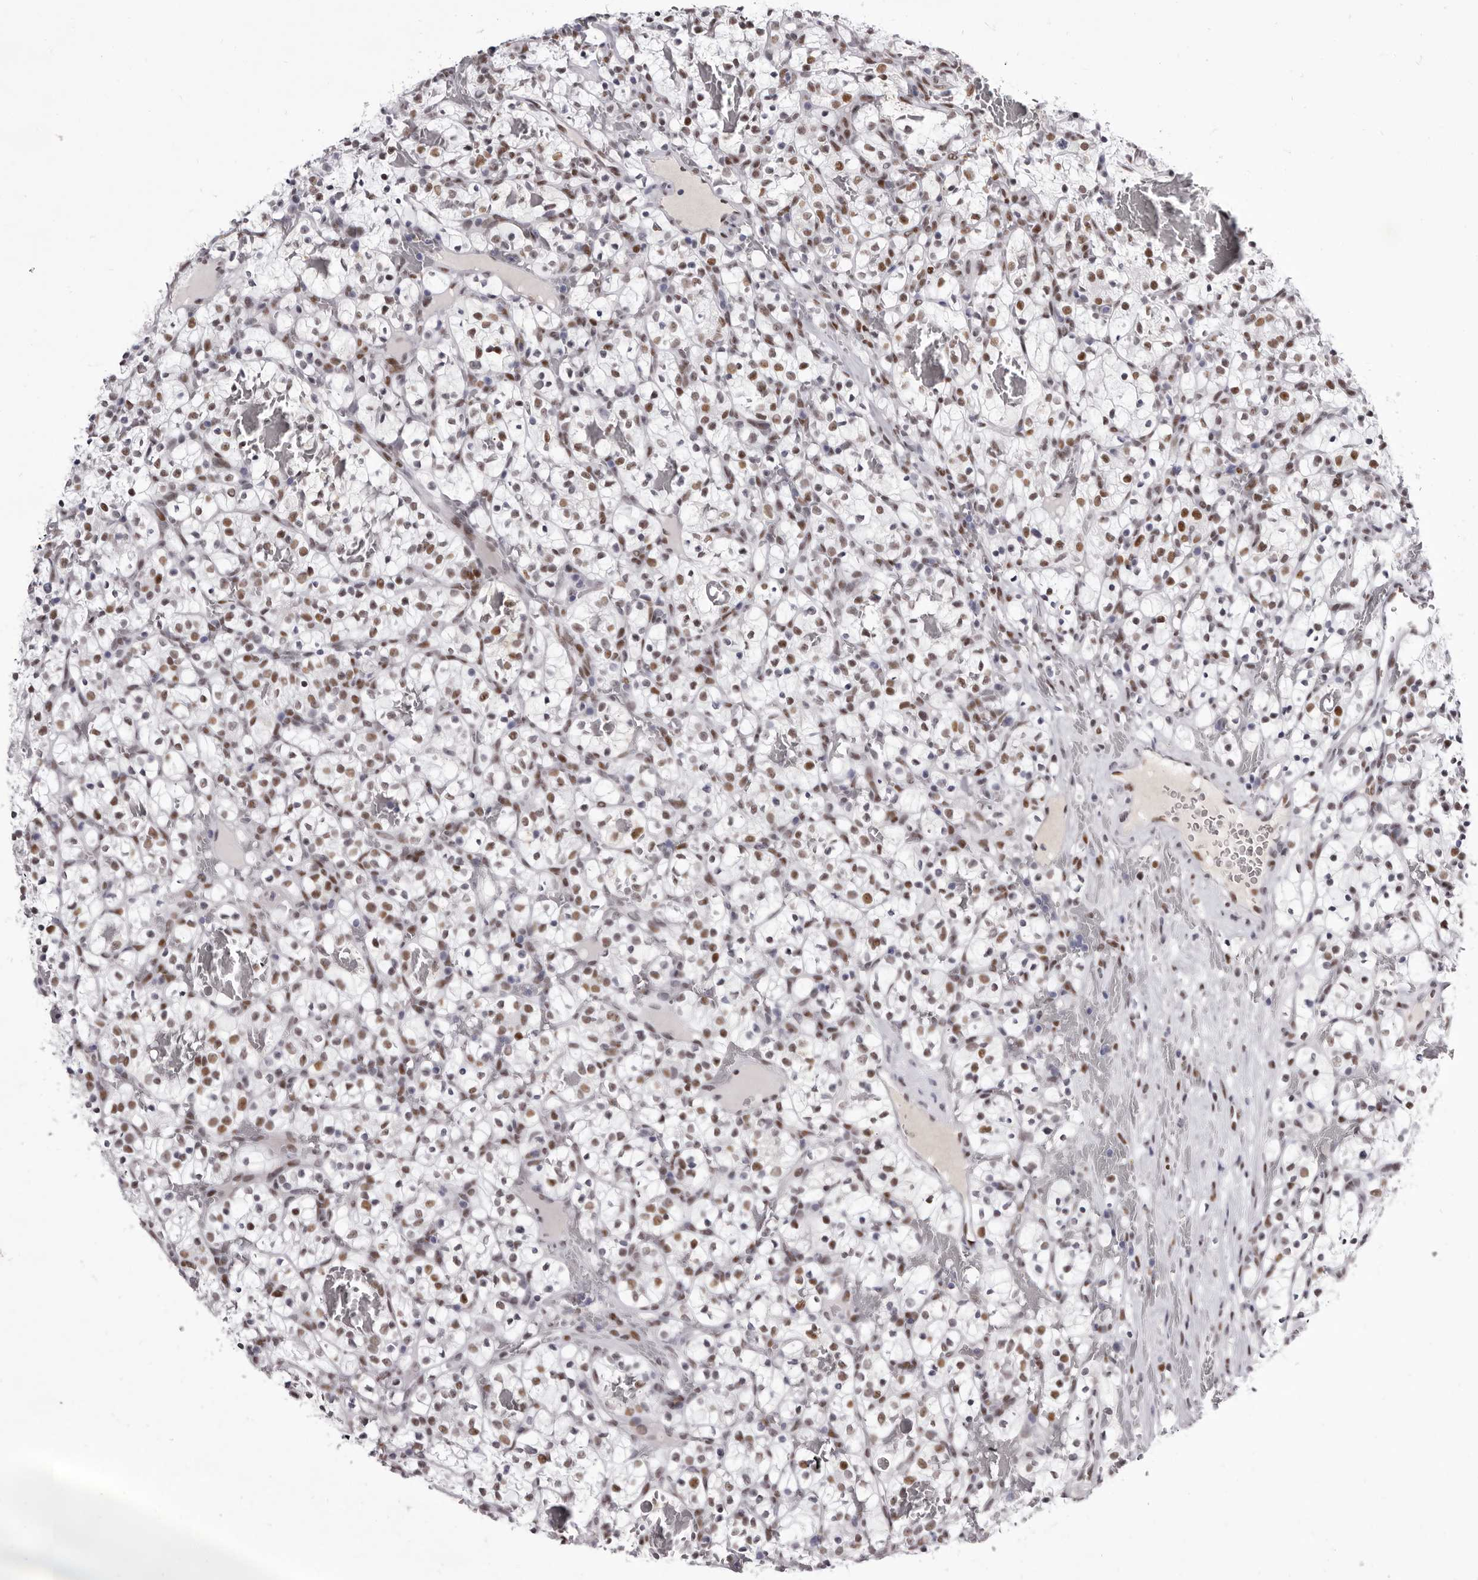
{"staining": {"intensity": "moderate", "quantity": ">75%", "location": "nuclear"}, "tissue": "renal cancer", "cell_type": "Tumor cells", "image_type": "cancer", "snomed": [{"axis": "morphology", "description": "Adenocarcinoma, NOS"}, {"axis": "topography", "description": "Kidney"}], "caption": "Renal cancer (adenocarcinoma) was stained to show a protein in brown. There is medium levels of moderate nuclear staining in approximately >75% of tumor cells.", "gene": "ZNF326", "patient": {"sex": "female", "age": 57}}